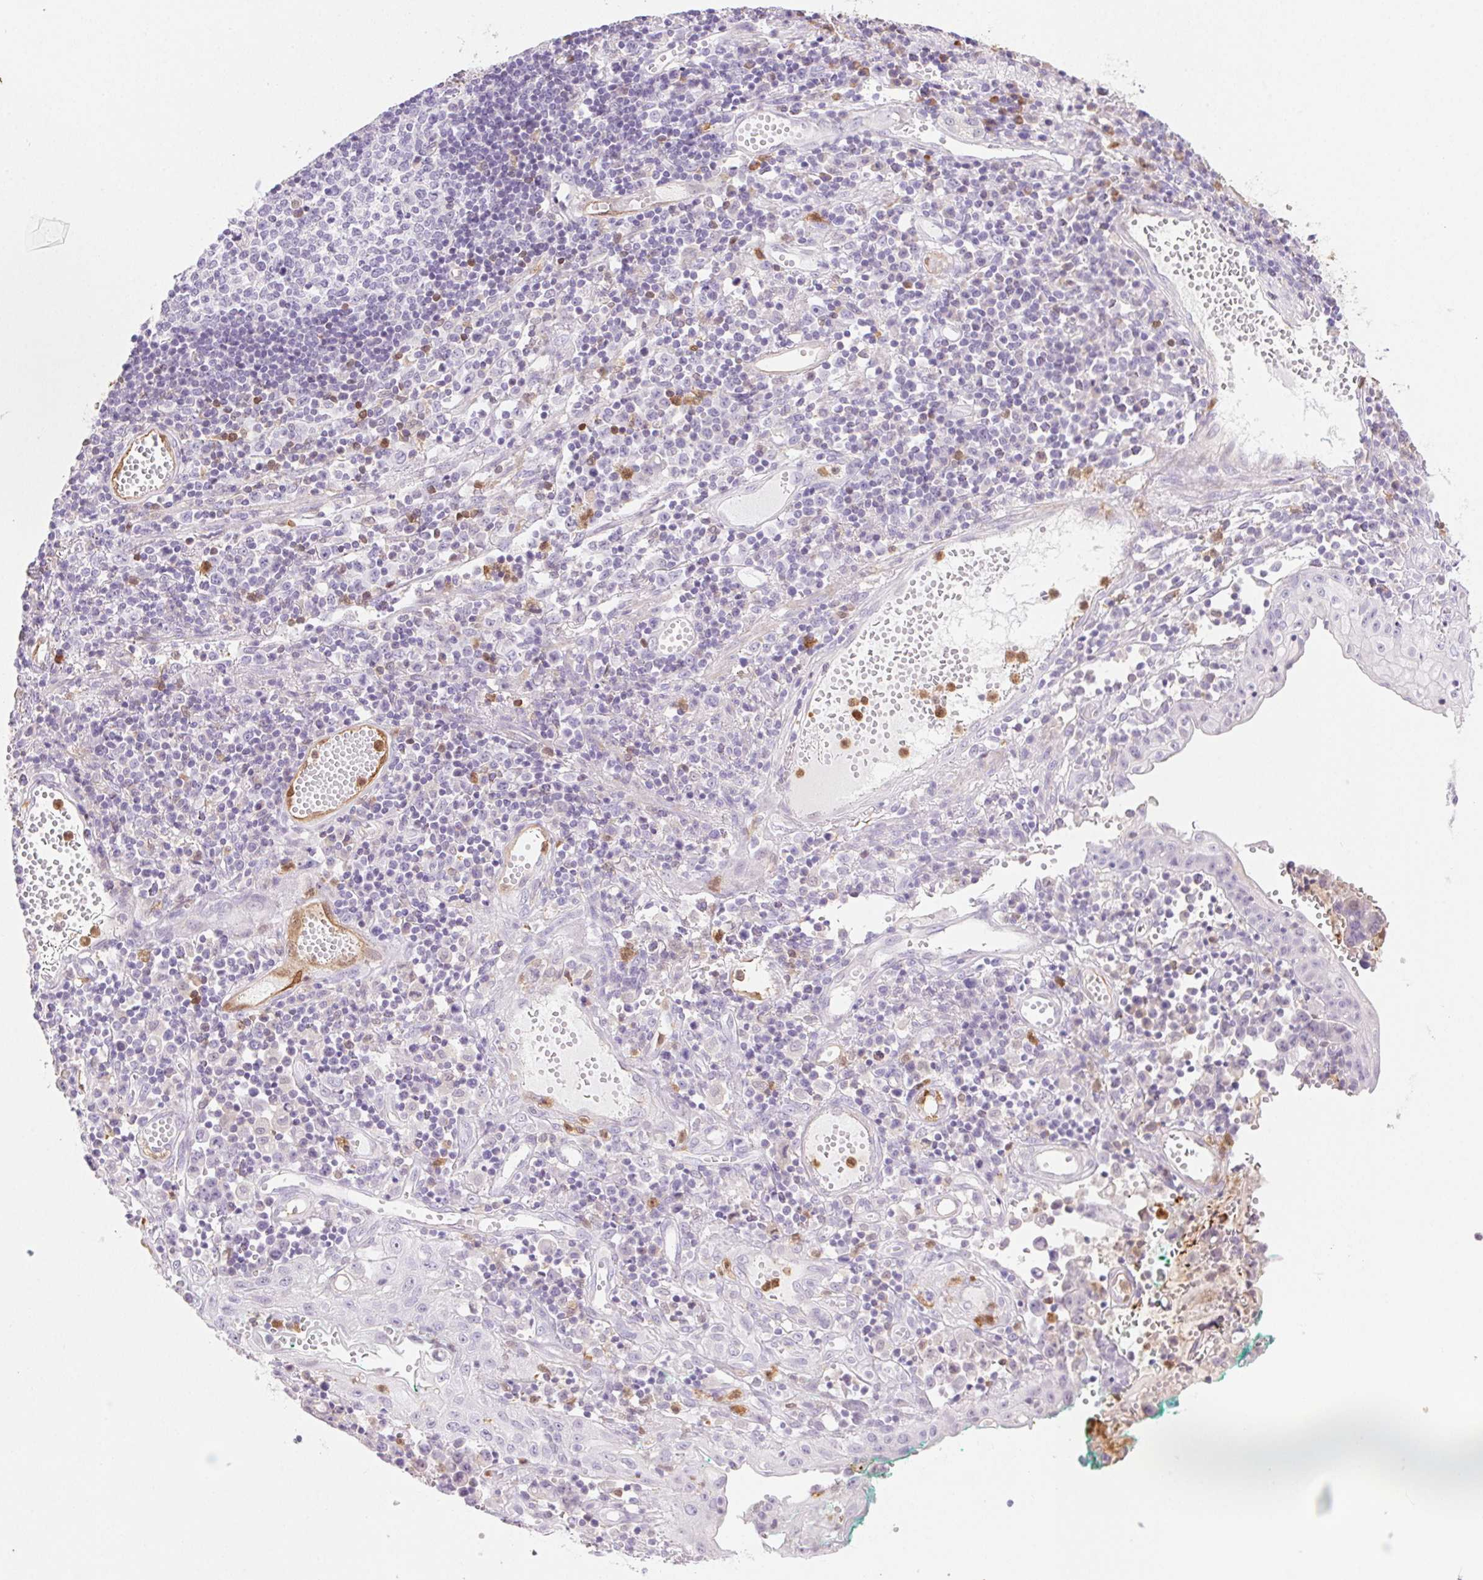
{"staining": {"intensity": "negative", "quantity": "none", "location": "none"}, "tissue": "stomach cancer", "cell_type": "Tumor cells", "image_type": "cancer", "snomed": [{"axis": "morphology", "description": "Adenocarcinoma, NOS"}, {"axis": "topography", "description": "Stomach, upper"}], "caption": "This image is of adenocarcinoma (stomach) stained with IHC to label a protein in brown with the nuclei are counter-stained blue. There is no staining in tumor cells.", "gene": "TMEM45A", "patient": {"sex": "male", "age": 69}}